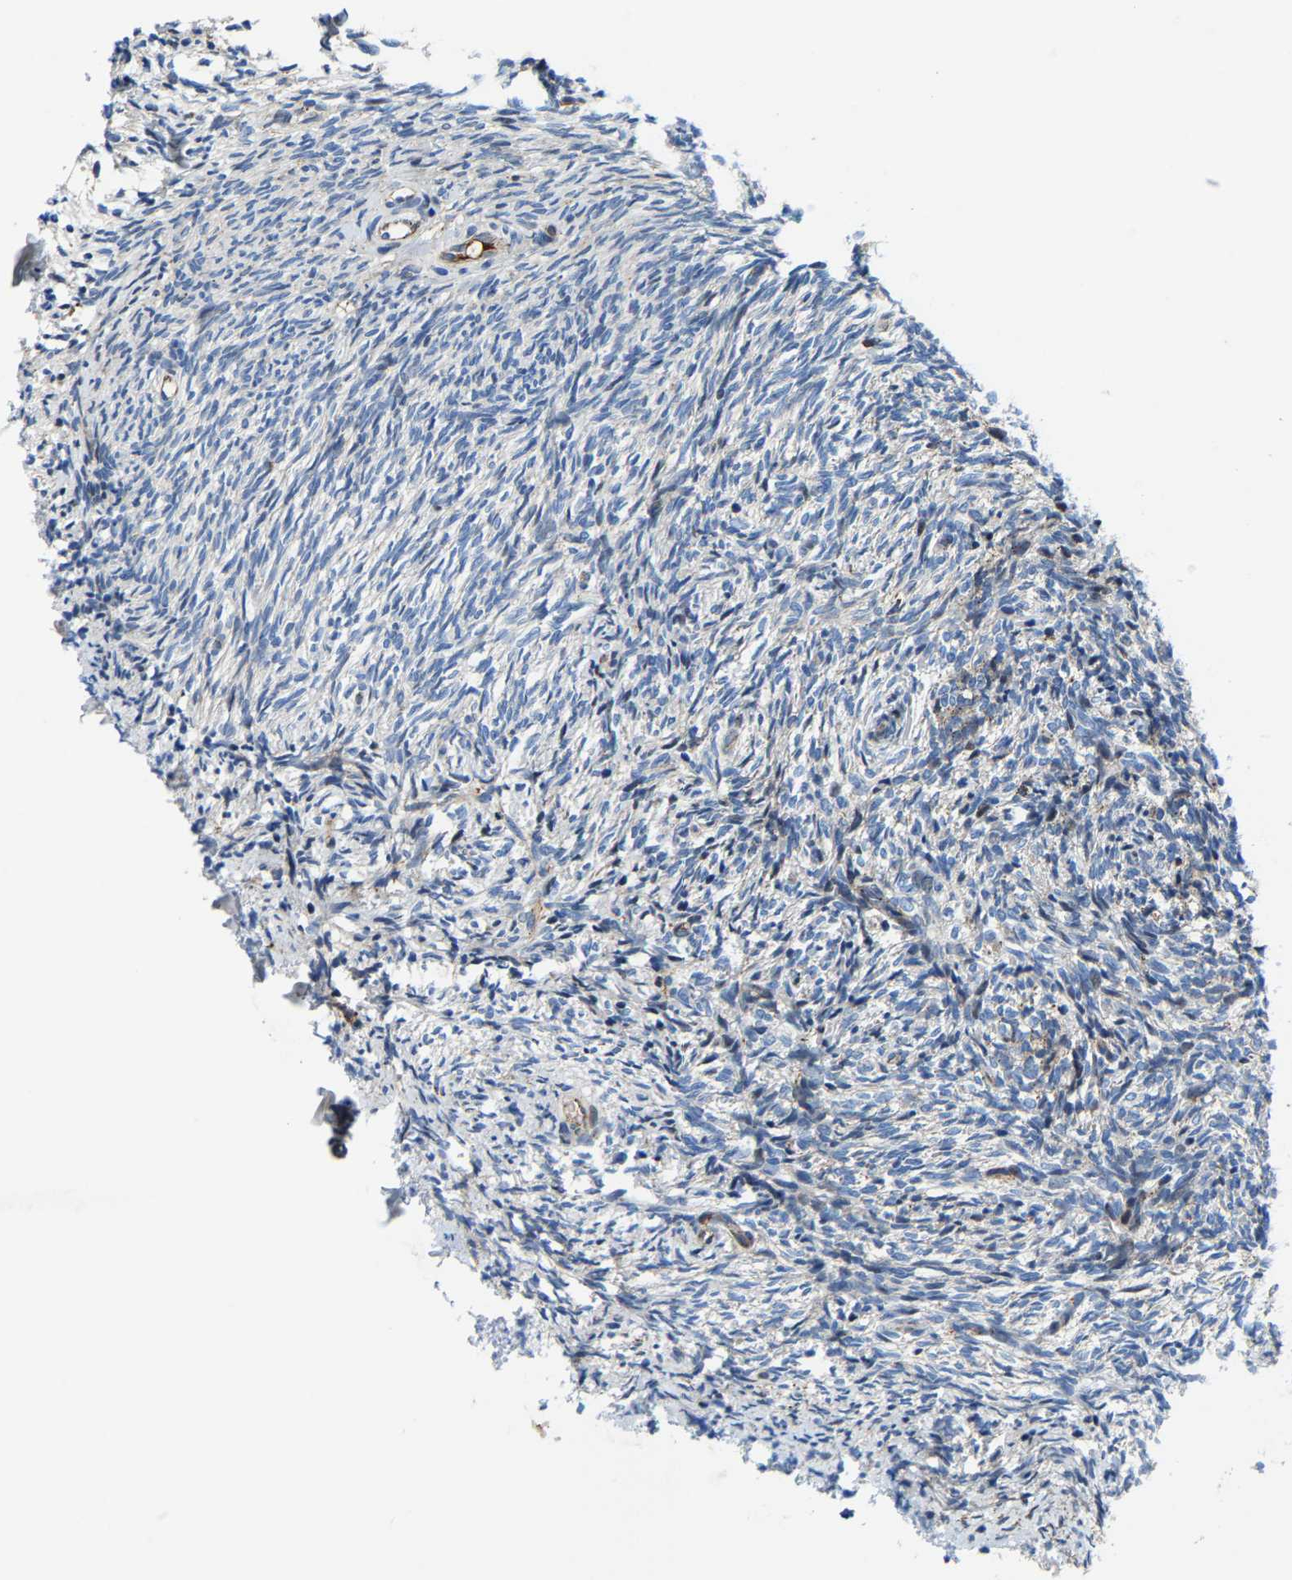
{"staining": {"intensity": "moderate", "quantity": "<25%", "location": "cytoplasmic/membranous"}, "tissue": "ovary", "cell_type": "Follicle cells", "image_type": "normal", "snomed": [{"axis": "morphology", "description": "Normal tissue, NOS"}, {"axis": "topography", "description": "Ovary"}], "caption": "Immunohistochemical staining of normal ovary shows low levels of moderate cytoplasmic/membranous expression in about <25% of follicle cells. Nuclei are stained in blue.", "gene": "DPP7", "patient": {"sex": "female", "age": 41}}